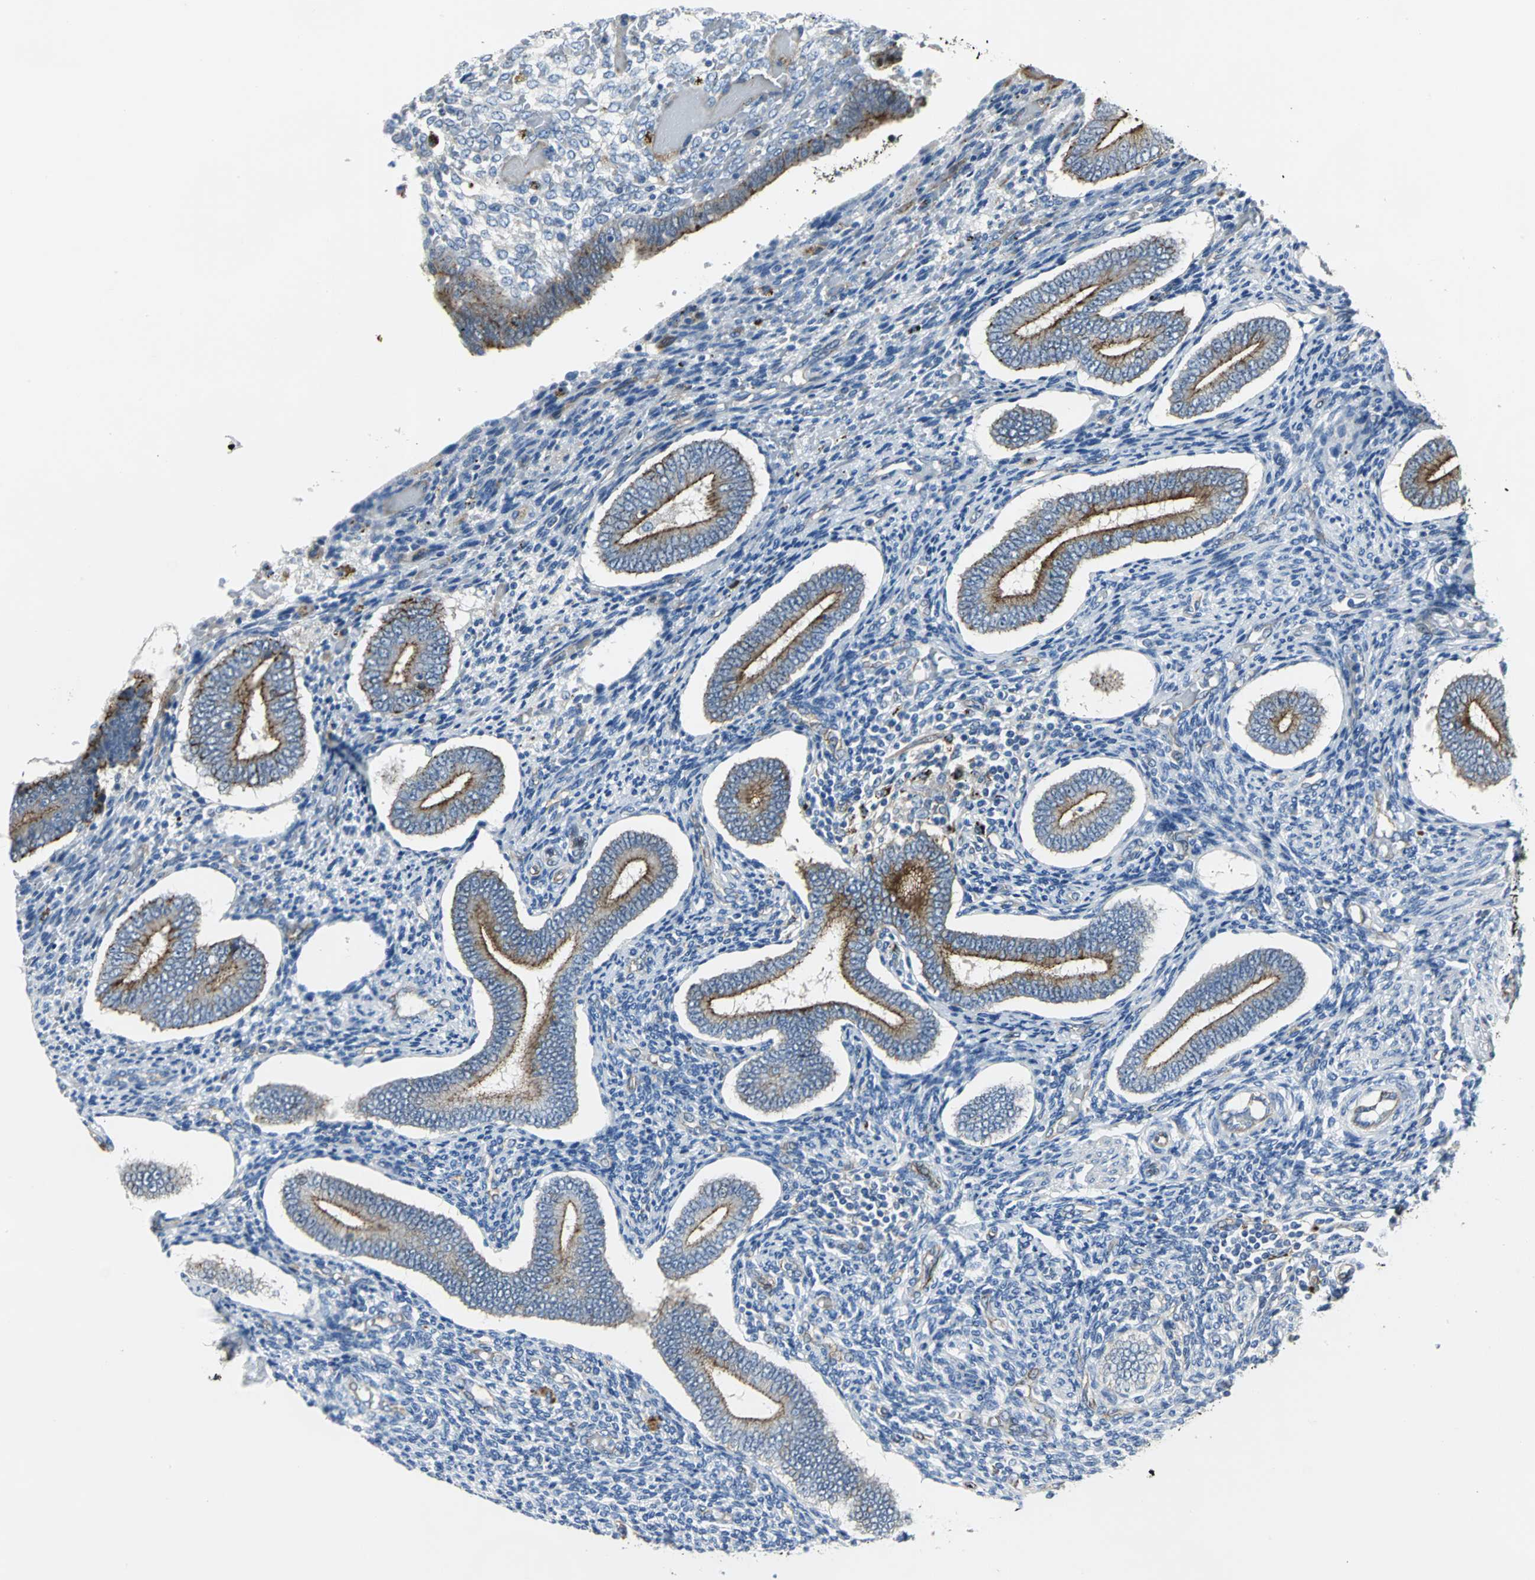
{"staining": {"intensity": "negative", "quantity": "none", "location": "none"}, "tissue": "endometrium", "cell_type": "Cells in endometrial stroma", "image_type": "normal", "snomed": [{"axis": "morphology", "description": "Normal tissue, NOS"}, {"axis": "topography", "description": "Endometrium"}], "caption": "A high-resolution histopathology image shows immunohistochemistry staining of benign endometrium, which reveals no significant expression in cells in endometrial stroma. (Brightfield microscopy of DAB (3,3'-diaminobenzidine) IHC at high magnification).", "gene": "ENSG00000285130", "patient": {"sex": "female", "age": 42}}